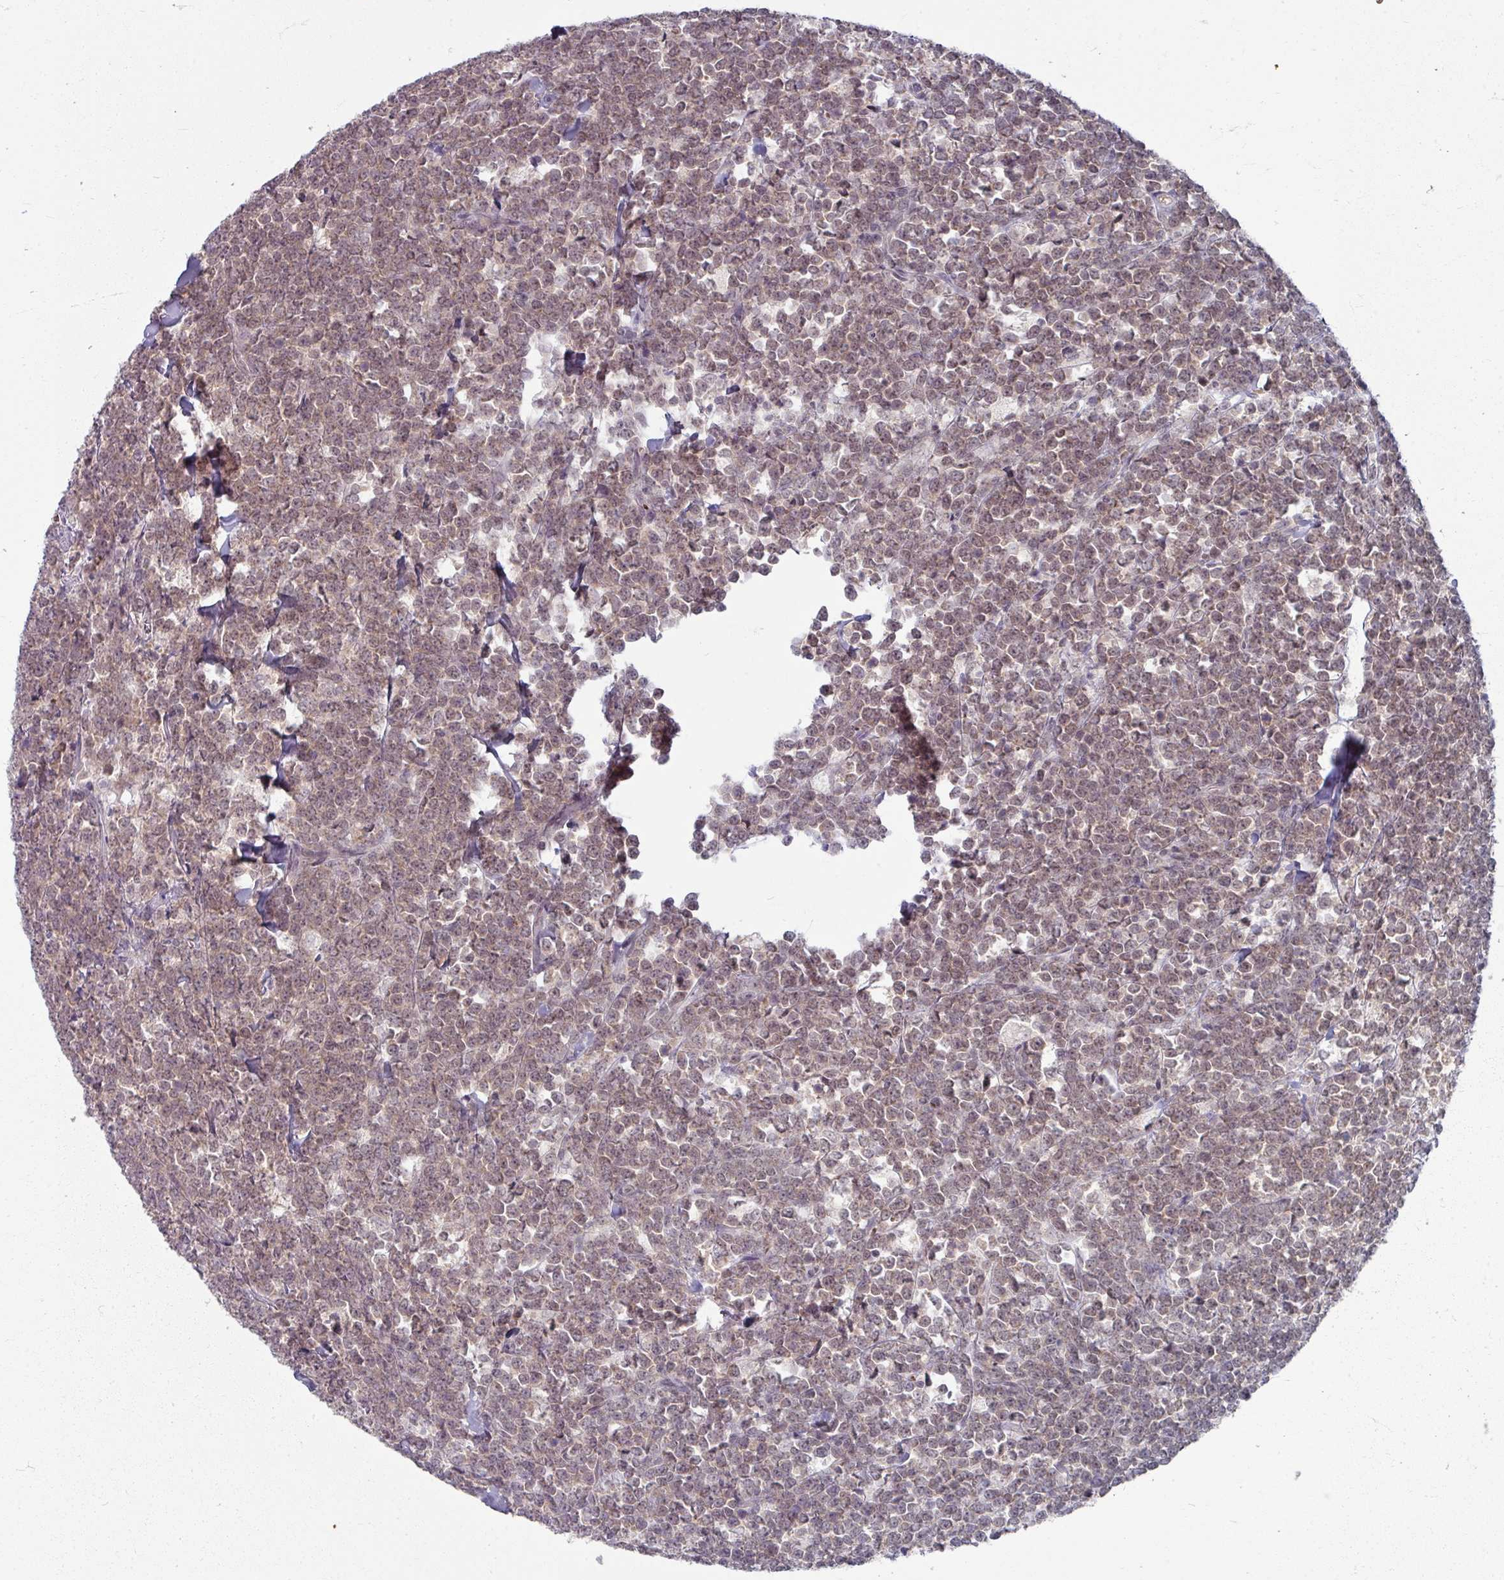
{"staining": {"intensity": "weak", "quantity": ">75%", "location": "cytoplasmic/membranous,nuclear"}, "tissue": "lymphoma", "cell_type": "Tumor cells", "image_type": "cancer", "snomed": [{"axis": "morphology", "description": "Malignant lymphoma, non-Hodgkin's type, High grade"}, {"axis": "topography", "description": "Small intestine"}, {"axis": "topography", "description": "Colon"}], "caption": "Malignant lymphoma, non-Hodgkin's type (high-grade) was stained to show a protein in brown. There is low levels of weak cytoplasmic/membranous and nuclear expression in about >75% of tumor cells.", "gene": "KMT5C", "patient": {"sex": "male", "age": 8}}